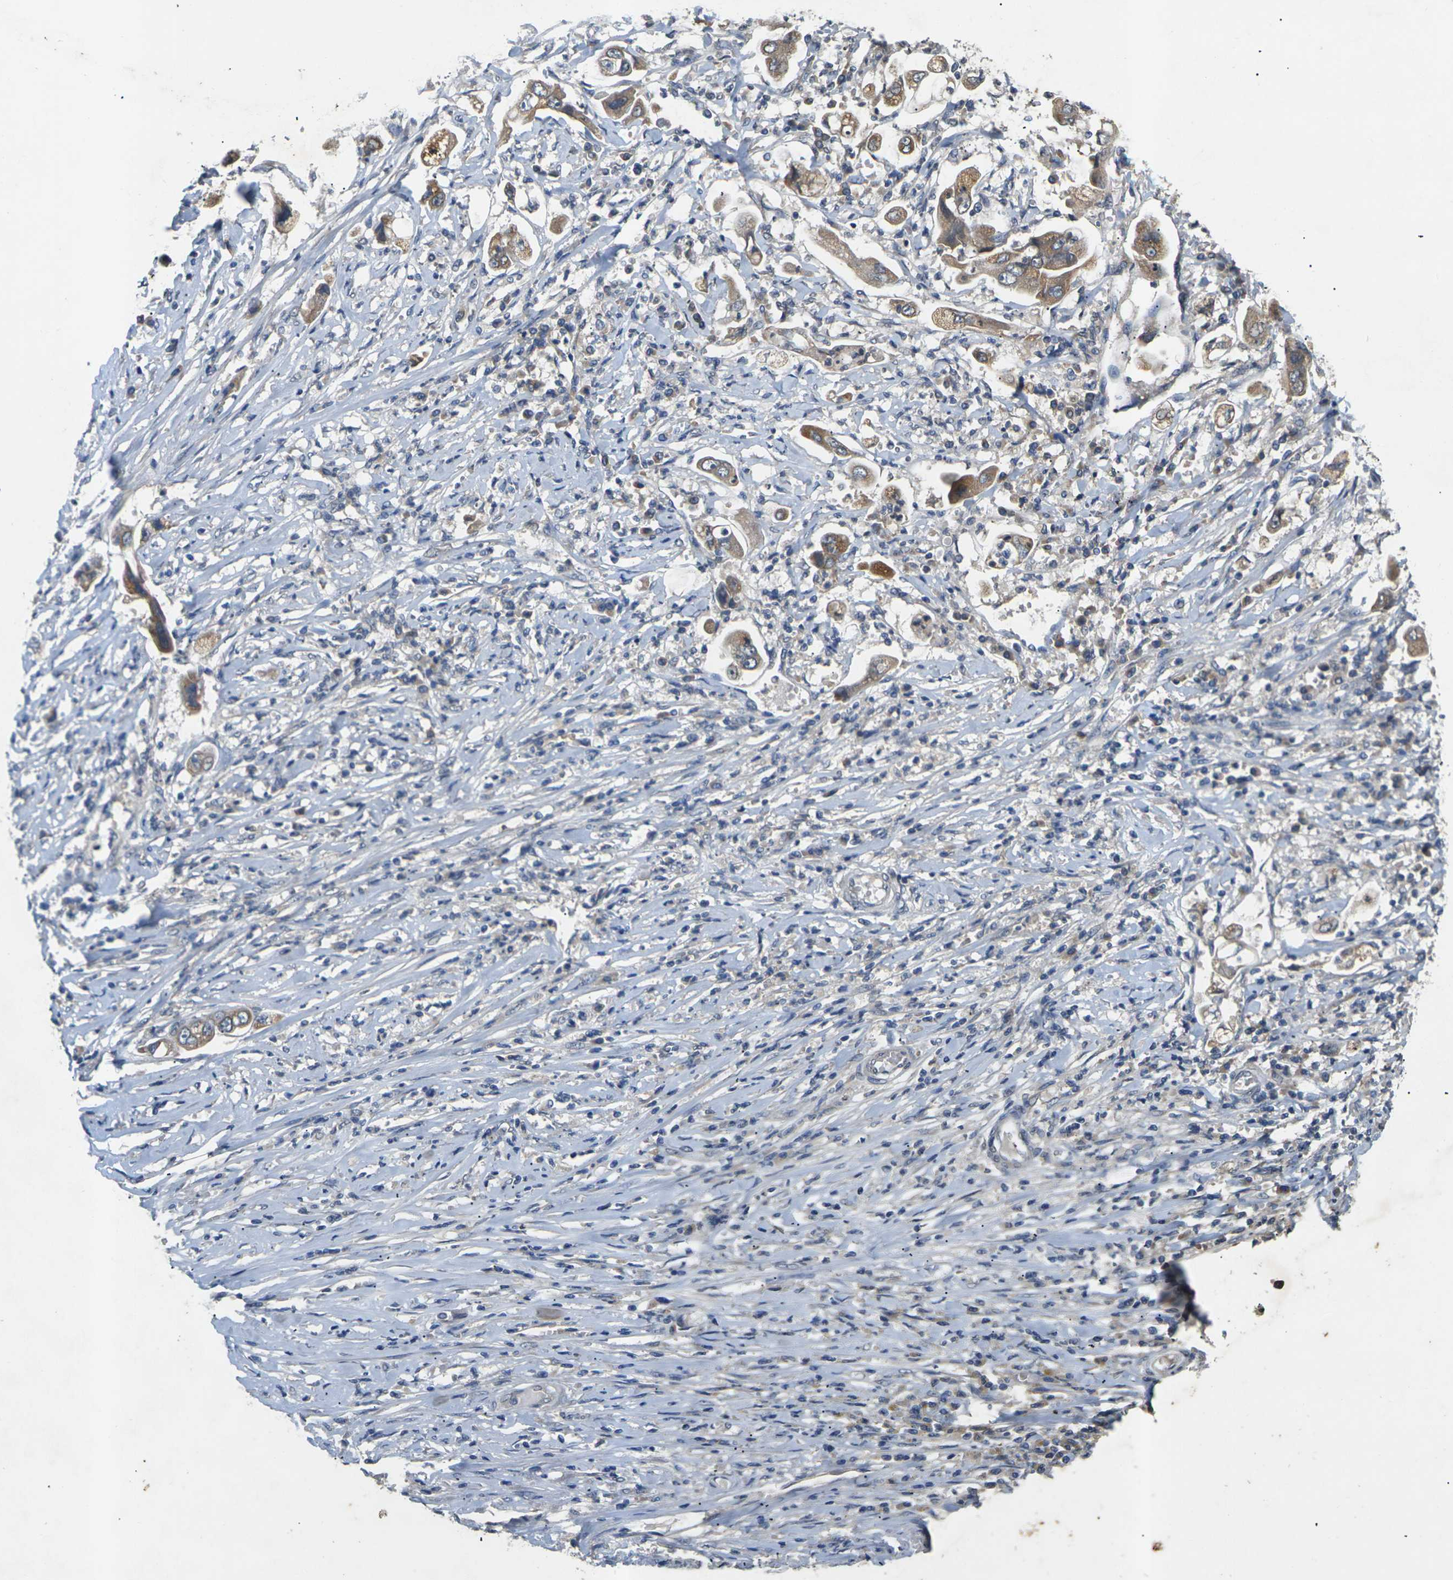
{"staining": {"intensity": "moderate", "quantity": ">75%", "location": "cytoplasmic/membranous"}, "tissue": "stomach cancer", "cell_type": "Tumor cells", "image_type": "cancer", "snomed": [{"axis": "morphology", "description": "Adenocarcinoma, NOS"}, {"axis": "topography", "description": "Stomach"}], "caption": "Human adenocarcinoma (stomach) stained with a protein marker demonstrates moderate staining in tumor cells.", "gene": "SLC2A2", "patient": {"sex": "male", "age": 62}}